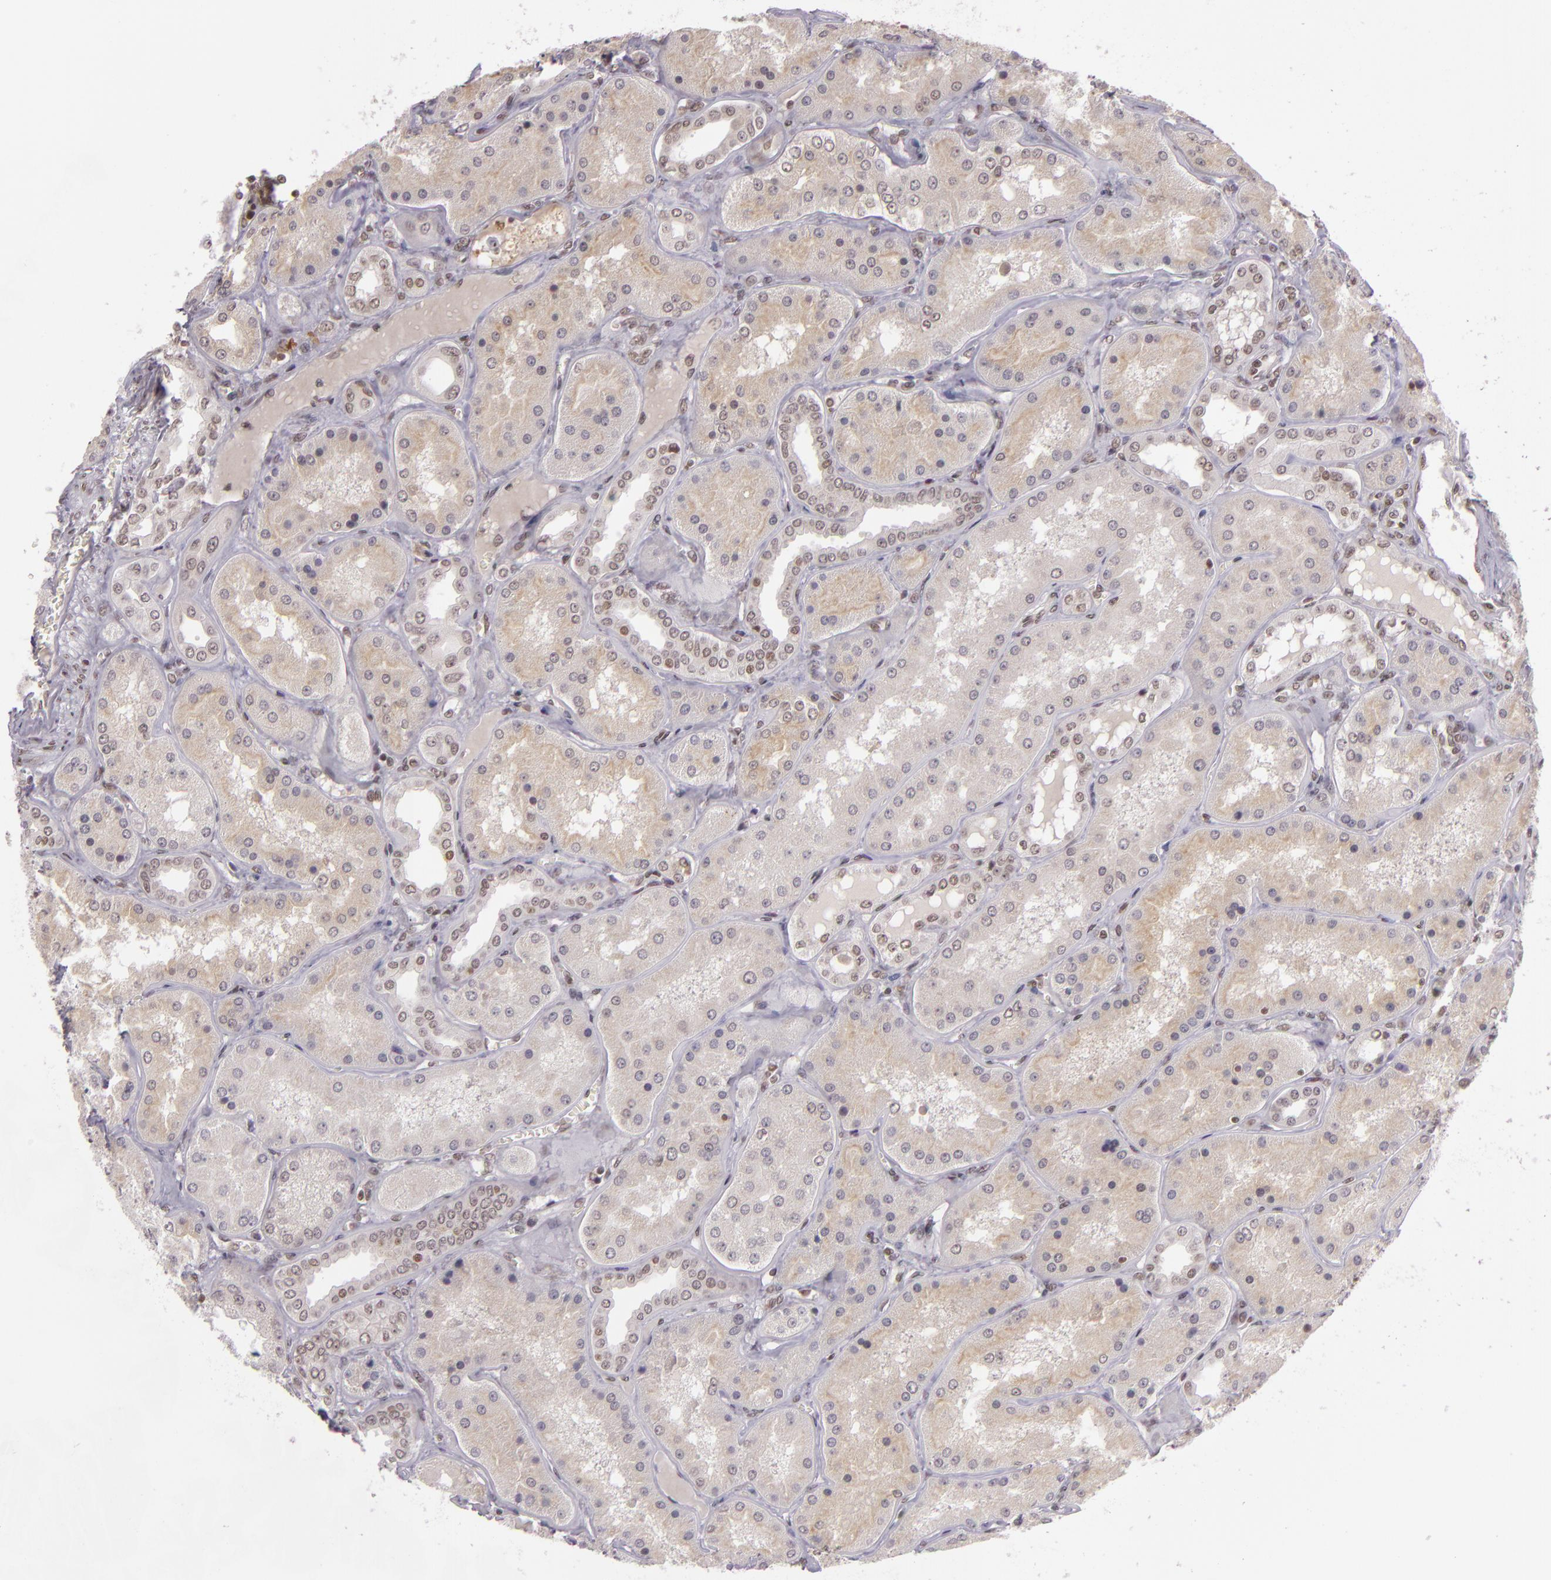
{"staining": {"intensity": "moderate", "quantity": ">75%", "location": "nuclear"}, "tissue": "kidney", "cell_type": "Cells in glomeruli", "image_type": "normal", "snomed": [{"axis": "morphology", "description": "Normal tissue, NOS"}, {"axis": "topography", "description": "Kidney"}], "caption": "A medium amount of moderate nuclear staining is seen in about >75% of cells in glomeruli in unremarkable kidney. The staining was performed using DAB (3,3'-diaminobenzidine), with brown indicating positive protein expression. Nuclei are stained blue with hematoxylin.", "gene": "ZFX", "patient": {"sex": "female", "age": 56}}